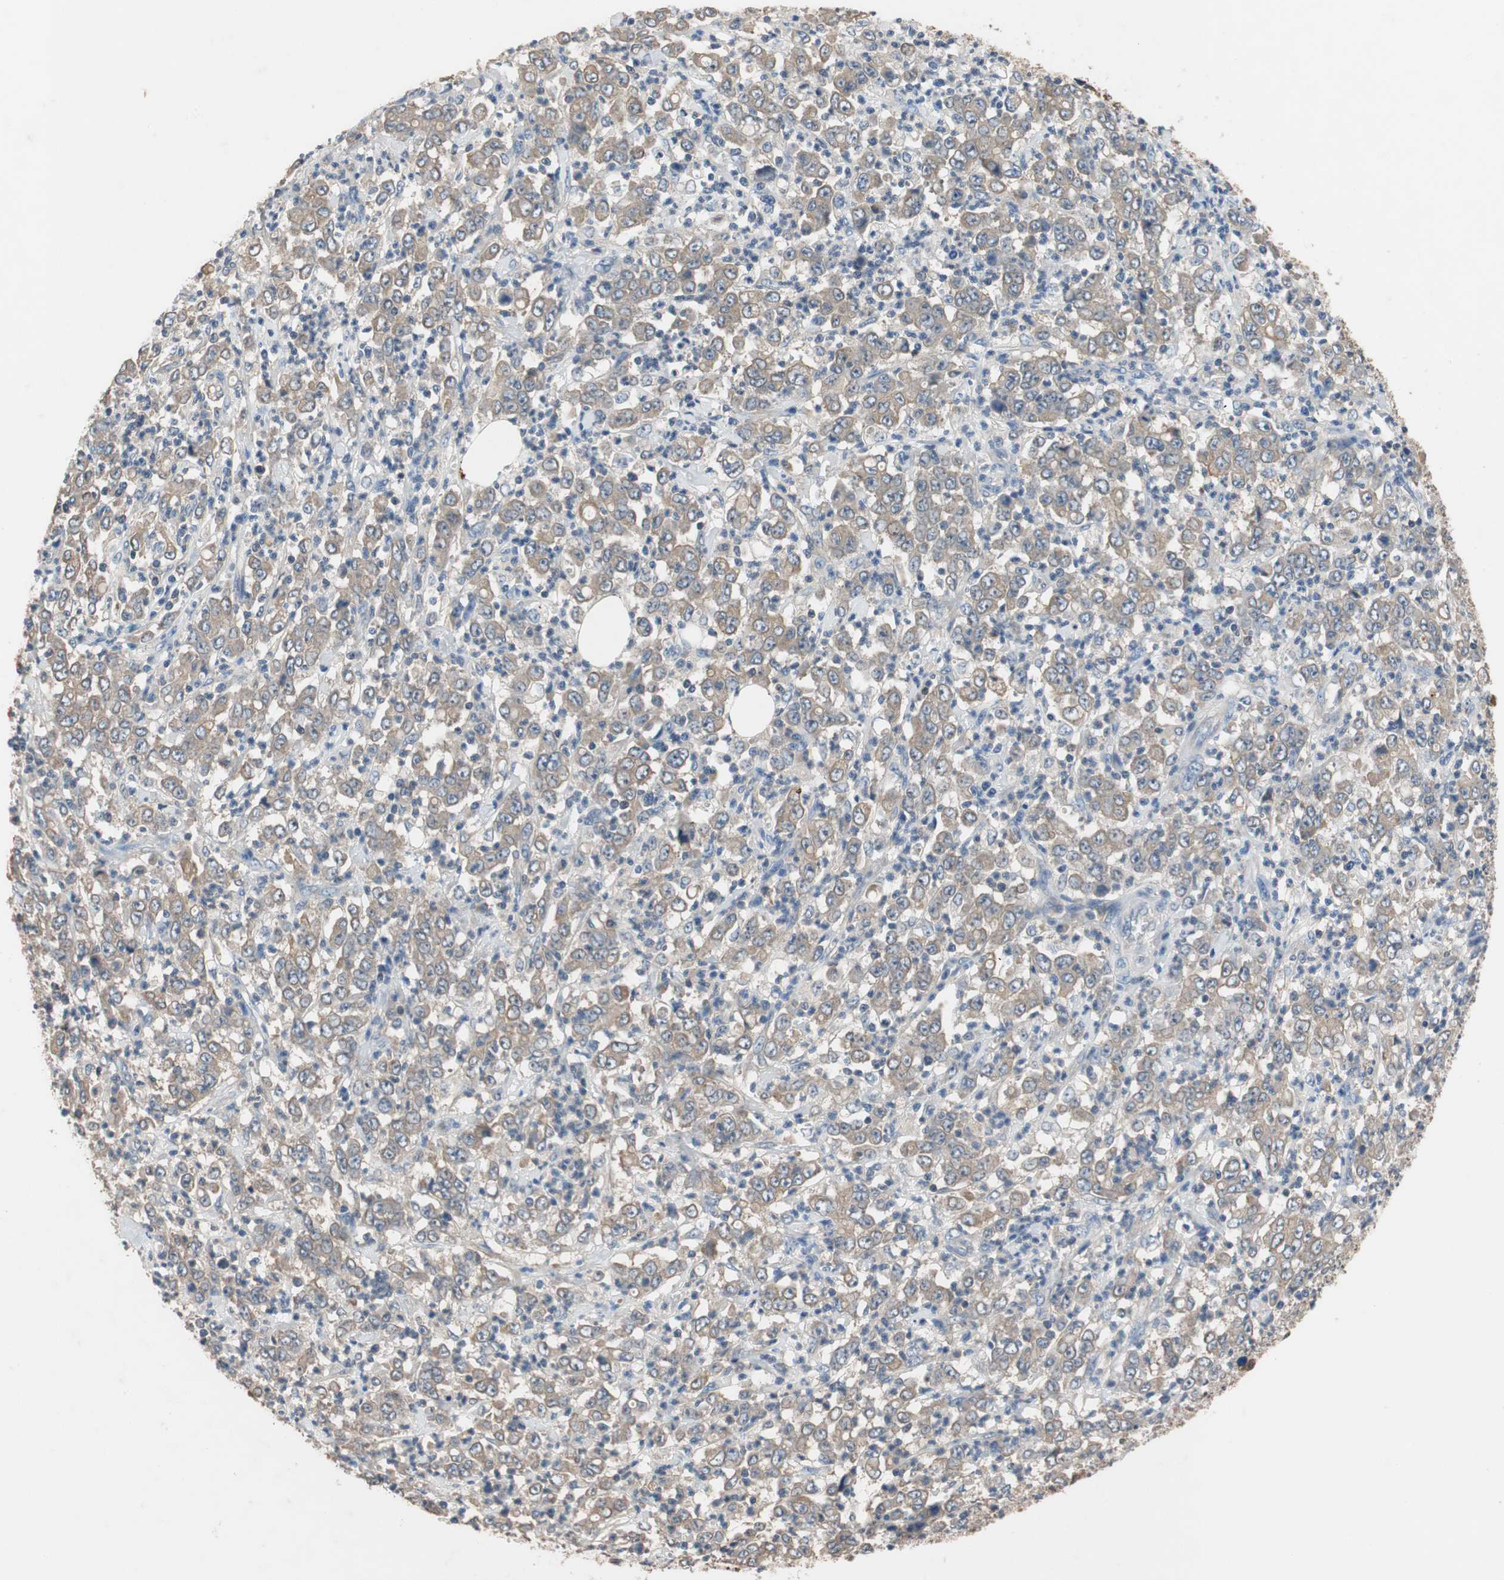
{"staining": {"intensity": "weak", "quantity": "25%-75%", "location": "cytoplasmic/membranous"}, "tissue": "stomach cancer", "cell_type": "Tumor cells", "image_type": "cancer", "snomed": [{"axis": "morphology", "description": "Adenocarcinoma, NOS"}, {"axis": "topography", "description": "Stomach, lower"}], "caption": "Immunohistochemistry (DAB (3,3'-diaminobenzidine)) staining of human stomach adenocarcinoma reveals weak cytoplasmic/membranous protein positivity in about 25%-75% of tumor cells. Nuclei are stained in blue.", "gene": "ADAP1", "patient": {"sex": "female", "age": 71}}